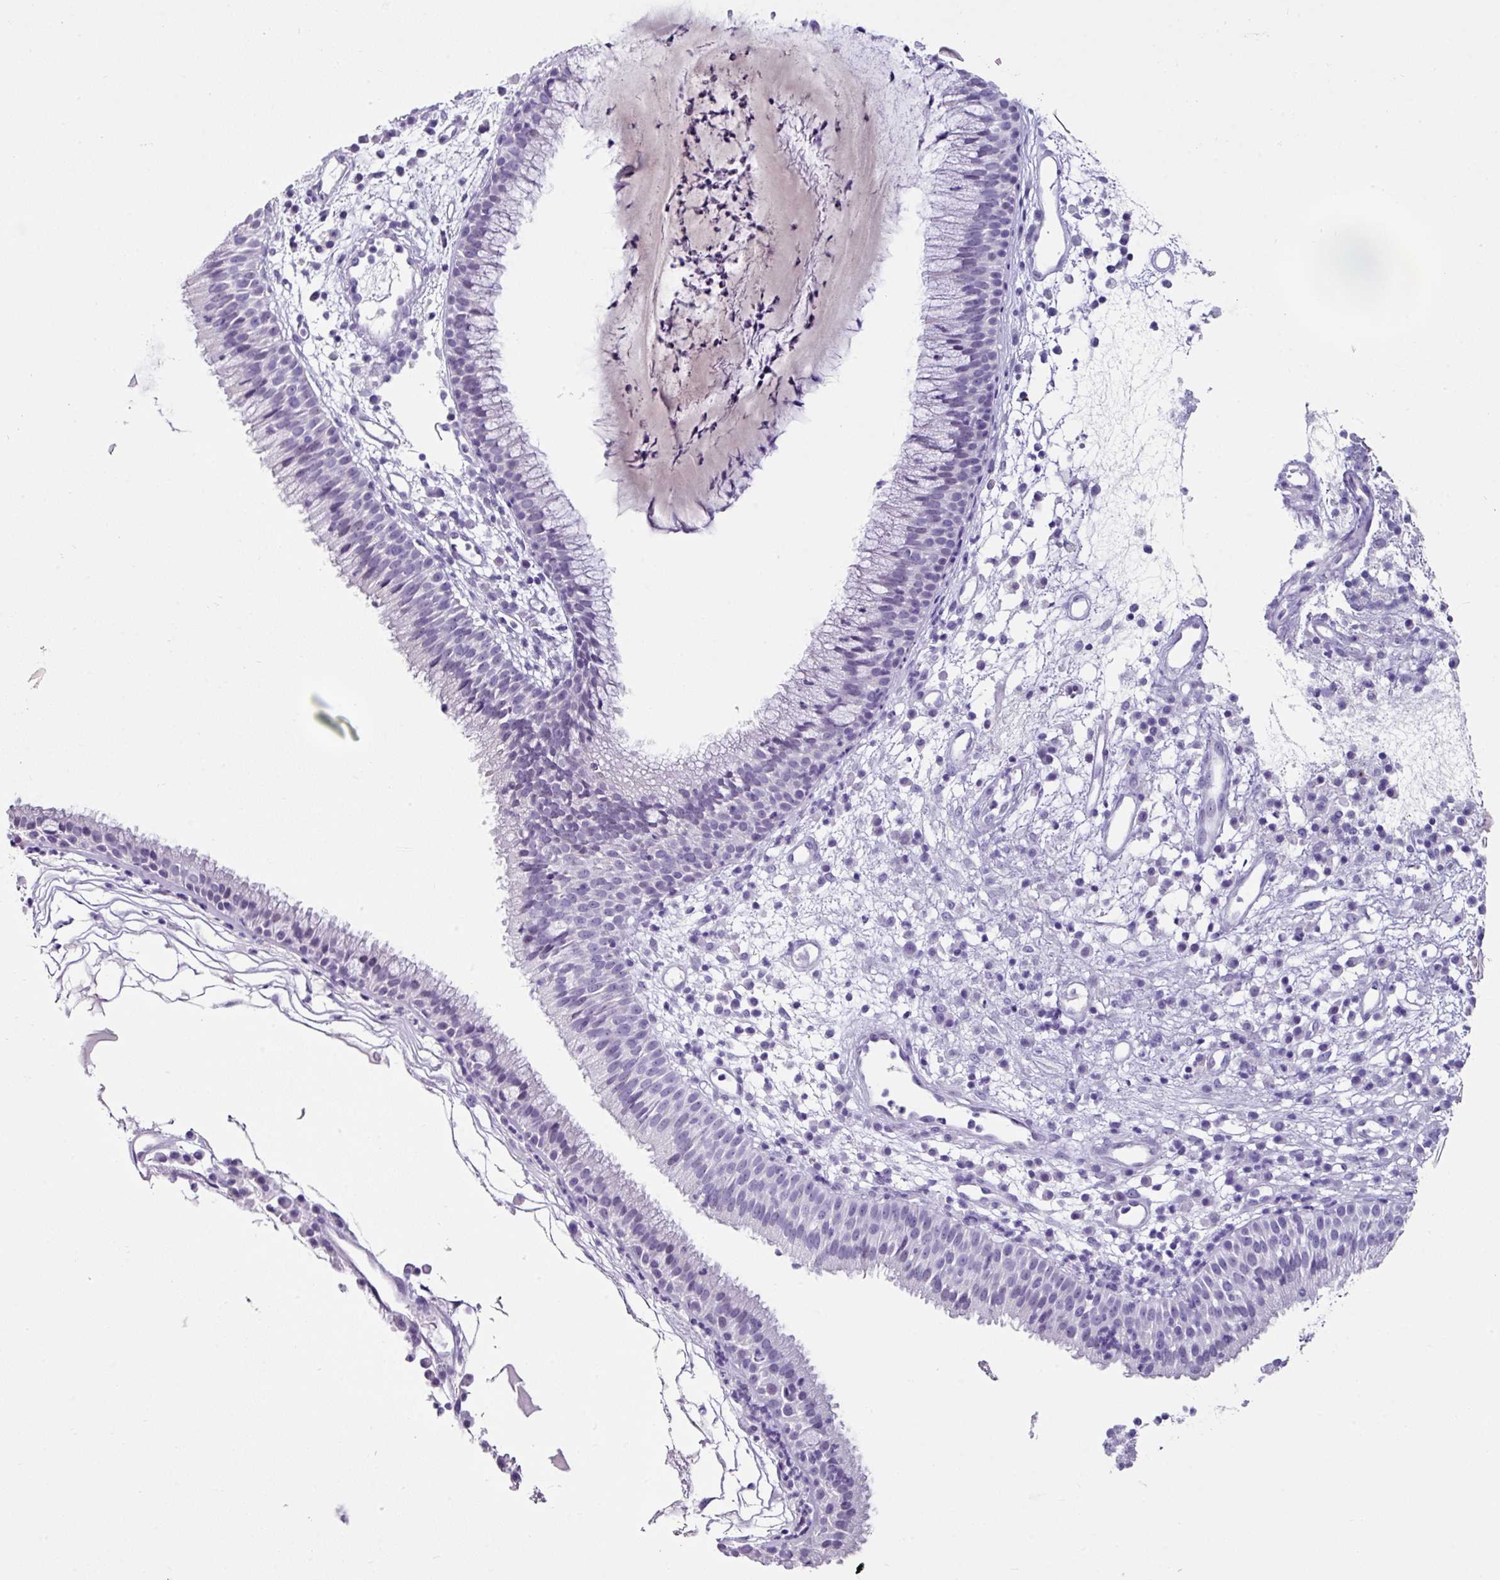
{"staining": {"intensity": "negative", "quantity": "none", "location": "none"}, "tissue": "nasopharynx", "cell_type": "Respiratory epithelial cells", "image_type": "normal", "snomed": [{"axis": "morphology", "description": "Normal tissue, NOS"}, {"axis": "topography", "description": "Nasopharynx"}], "caption": "Respiratory epithelial cells are negative for brown protein staining in benign nasopharynx.", "gene": "TRA2A", "patient": {"sex": "male", "age": 21}}